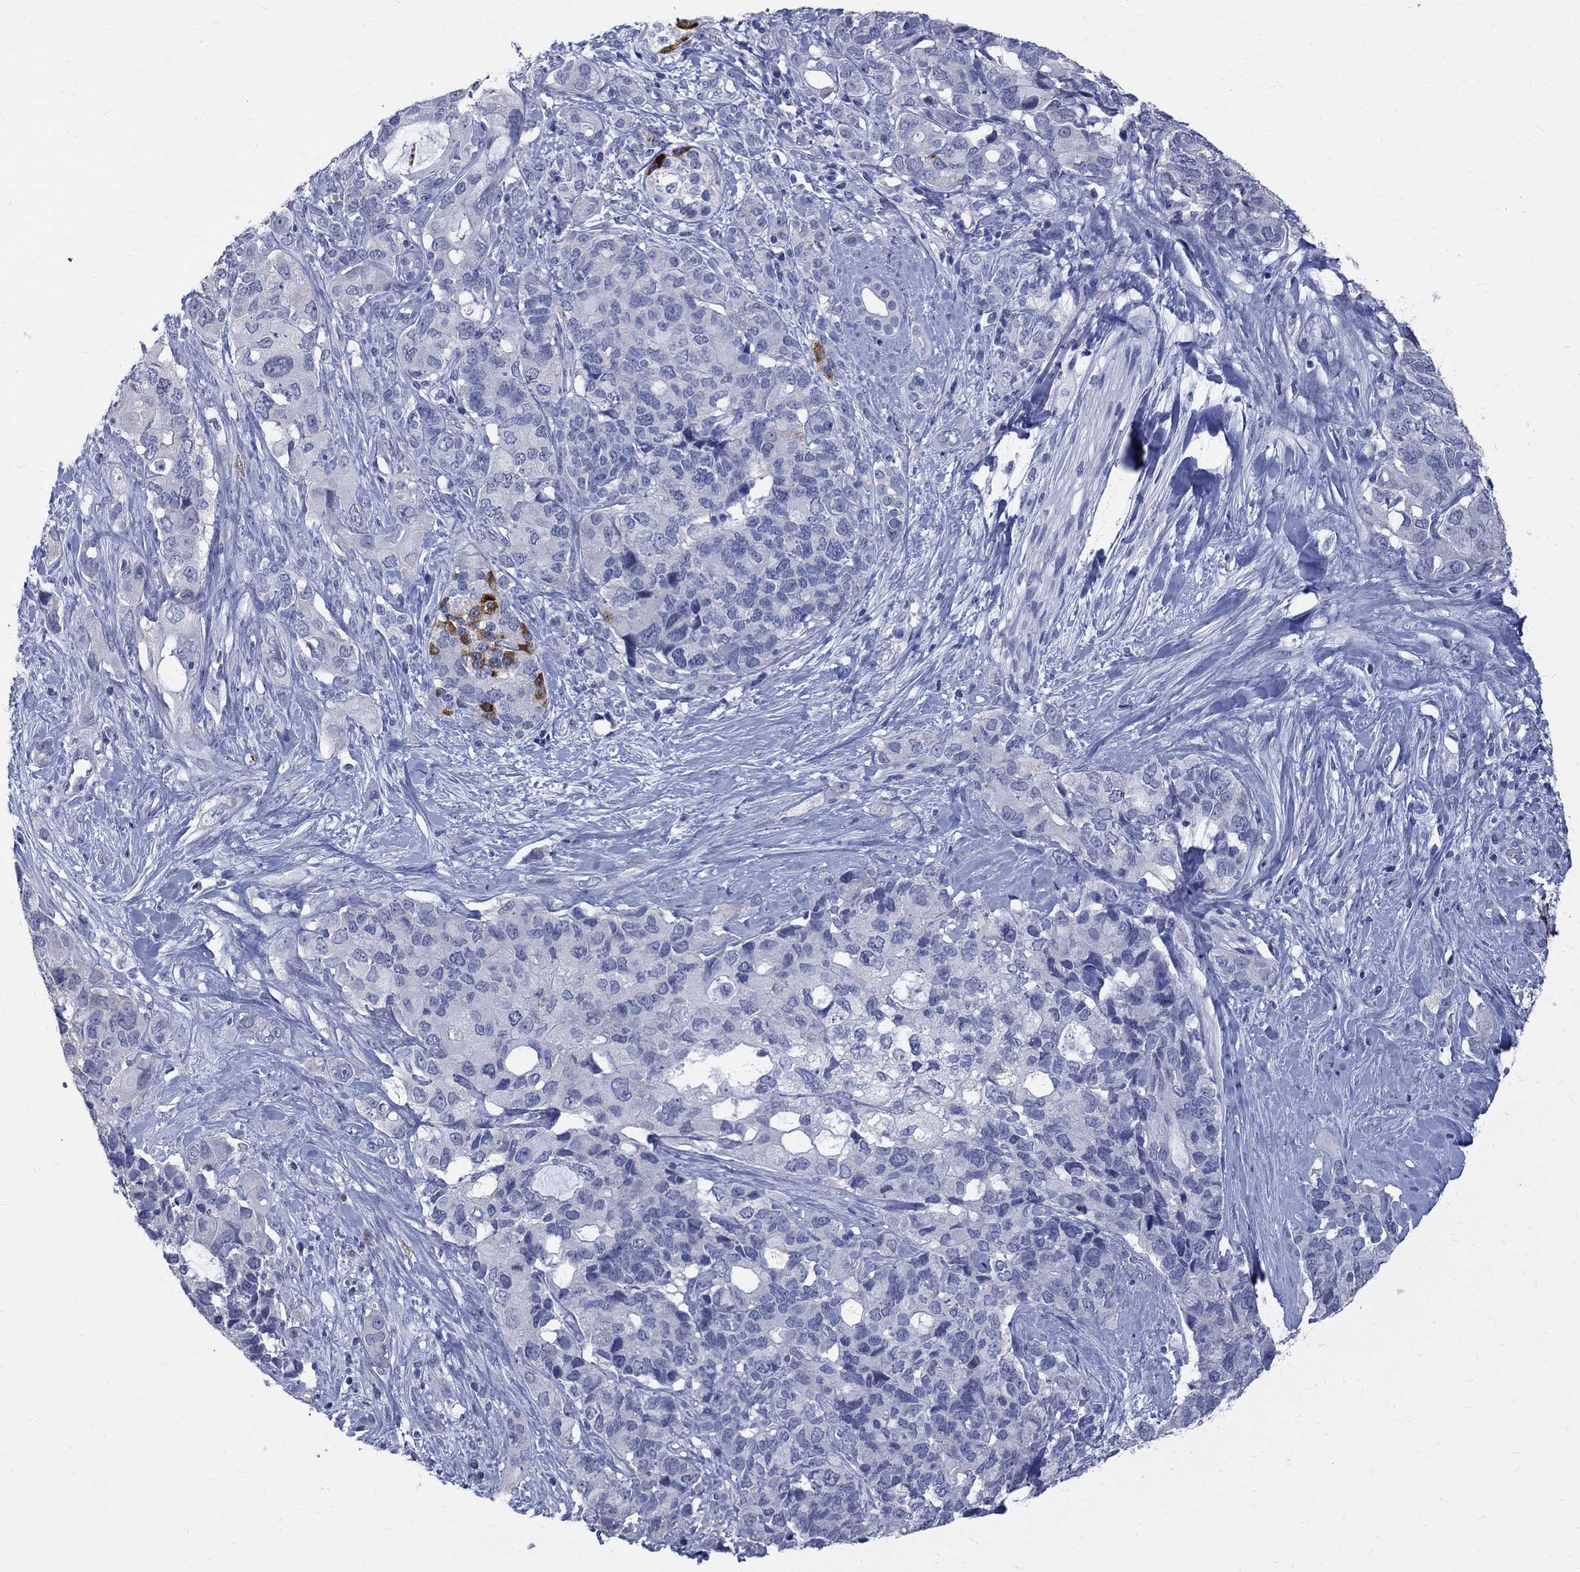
{"staining": {"intensity": "negative", "quantity": "none", "location": "none"}, "tissue": "pancreatic cancer", "cell_type": "Tumor cells", "image_type": "cancer", "snomed": [{"axis": "morphology", "description": "Adenocarcinoma, NOS"}, {"axis": "topography", "description": "Pancreas"}], "caption": "This is an immunohistochemistry (IHC) photomicrograph of human pancreatic cancer (adenocarcinoma). There is no staining in tumor cells.", "gene": "MAGEB6", "patient": {"sex": "female", "age": 56}}